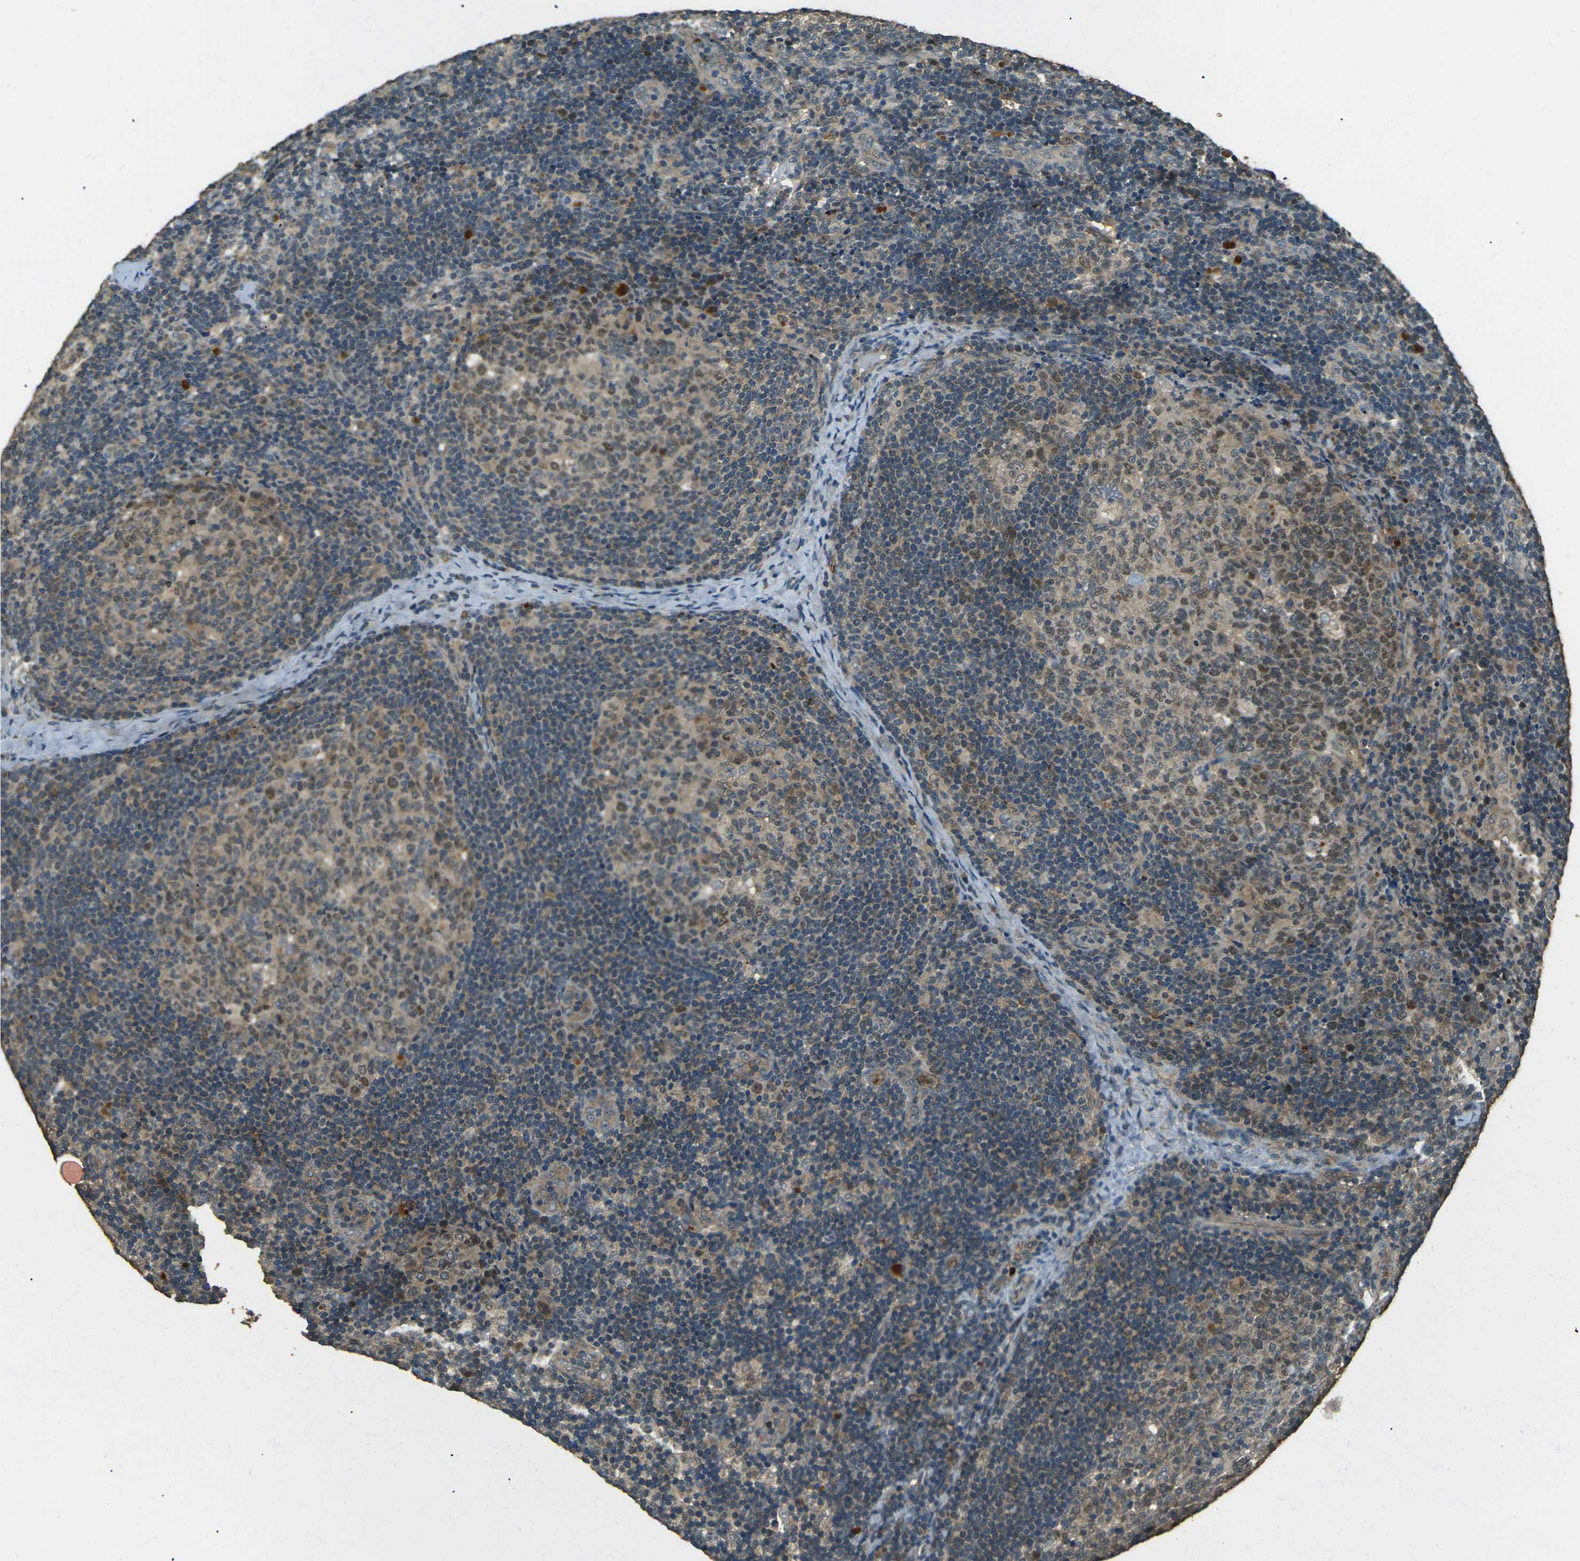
{"staining": {"intensity": "weak", "quantity": "25%-75%", "location": "cytoplasmic/membranous,nuclear"}, "tissue": "lymph node", "cell_type": "Germinal center cells", "image_type": "normal", "snomed": [{"axis": "morphology", "description": "Normal tissue, NOS"}, {"axis": "topography", "description": "Lymph node"}], "caption": "Brown immunohistochemical staining in normal lymph node demonstrates weak cytoplasmic/membranous,nuclear positivity in about 25%-75% of germinal center cells. (Brightfield microscopy of DAB IHC at high magnification).", "gene": "TOR1A", "patient": {"sex": "female", "age": 14}}